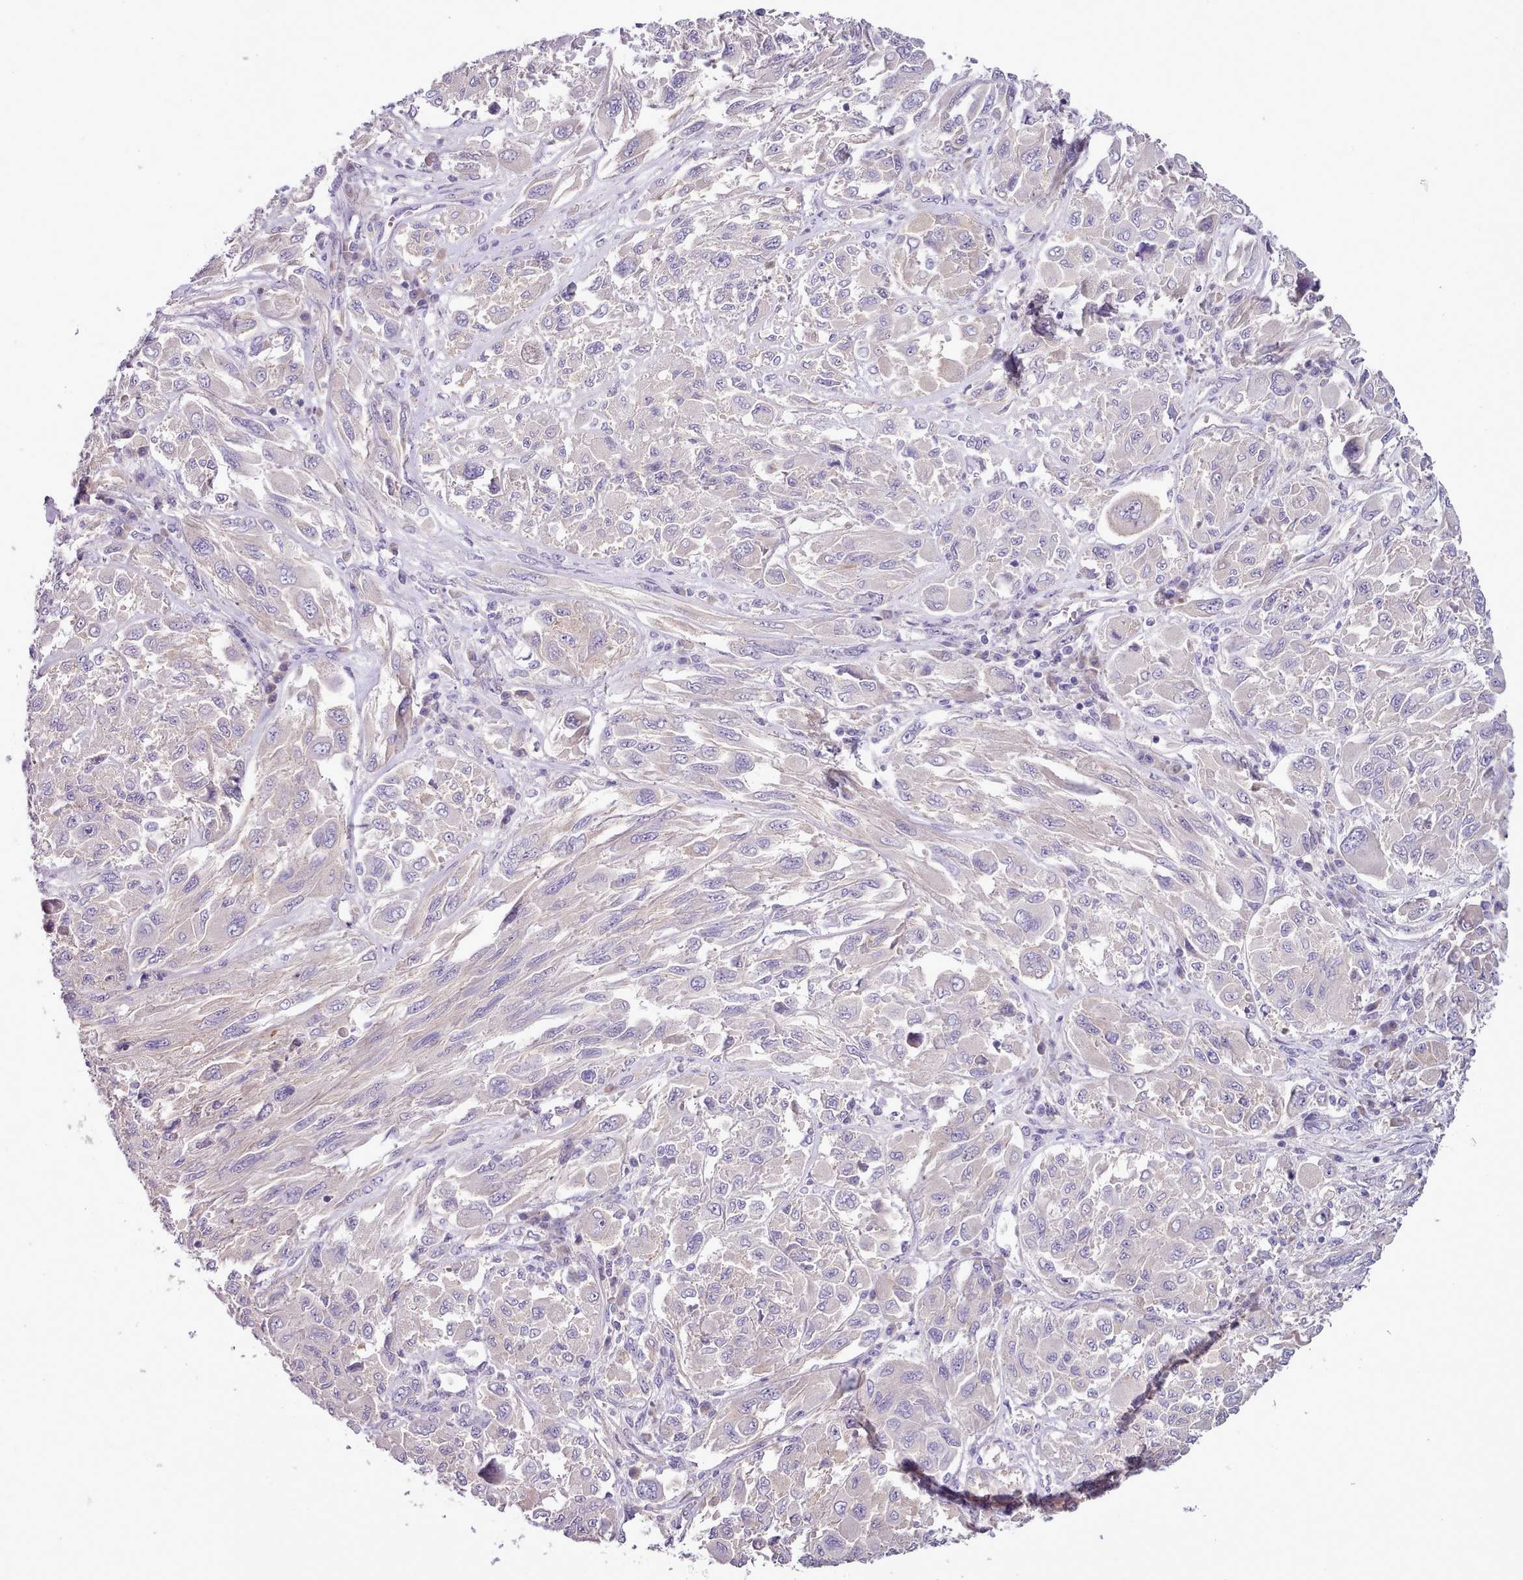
{"staining": {"intensity": "negative", "quantity": "none", "location": "none"}, "tissue": "melanoma", "cell_type": "Tumor cells", "image_type": "cancer", "snomed": [{"axis": "morphology", "description": "Malignant melanoma, NOS"}, {"axis": "topography", "description": "Skin"}], "caption": "This is a micrograph of immunohistochemistry staining of malignant melanoma, which shows no expression in tumor cells.", "gene": "SETX", "patient": {"sex": "female", "age": 91}}